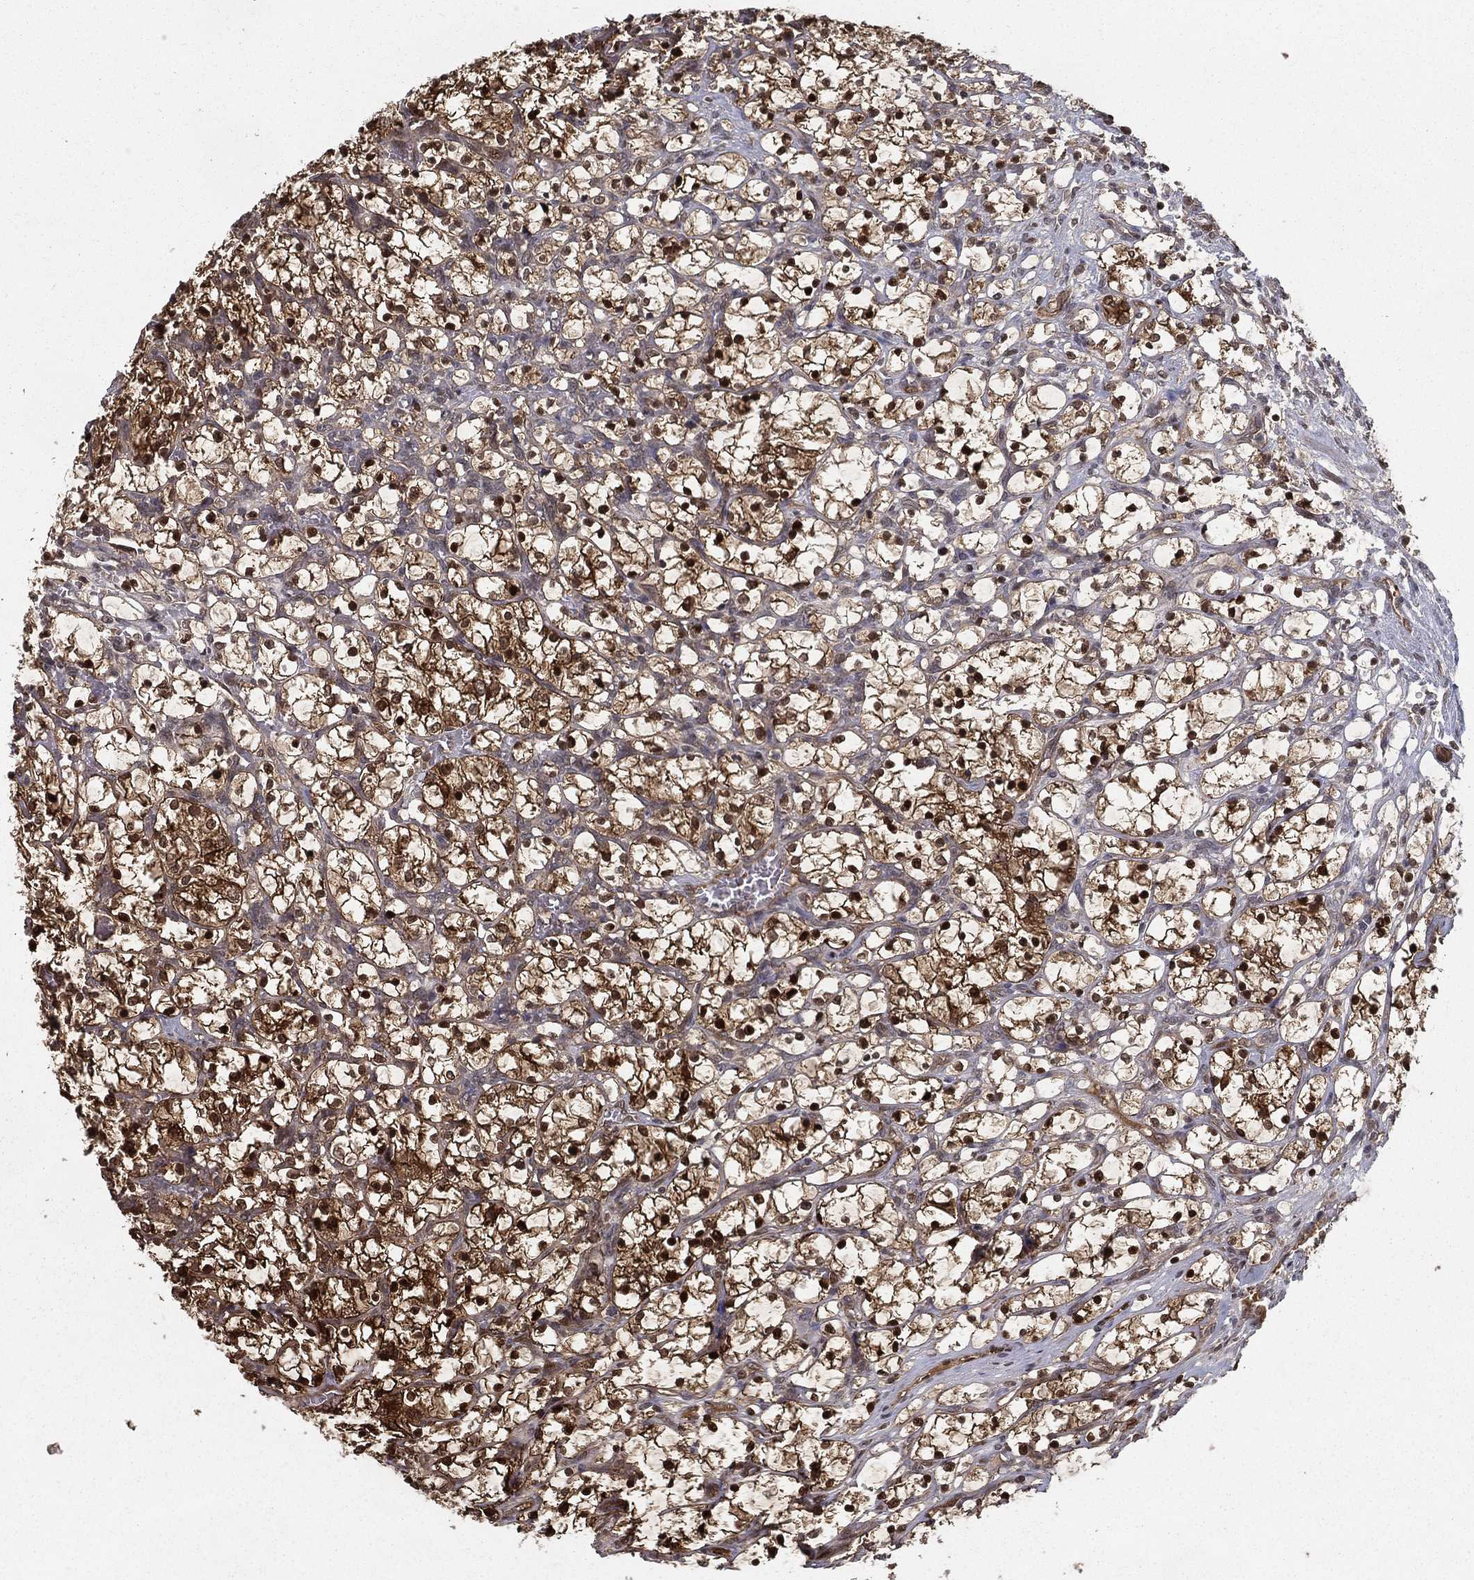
{"staining": {"intensity": "strong", "quantity": "25%-75%", "location": "cytoplasmic/membranous,nuclear"}, "tissue": "renal cancer", "cell_type": "Tumor cells", "image_type": "cancer", "snomed": [{"axis": "morphology", "description": "Adenocarcinoma, NOS"}, {"axis": "topography", "description": "Kidney"}], "caption": "Tumor cells show strong cytoplasmic/membranous and nuclear positivity in approximately 25%-75% of cells in renal cancer.", "gene": "SLC6A6", "patient": {"sex": "female", "age": 69}}